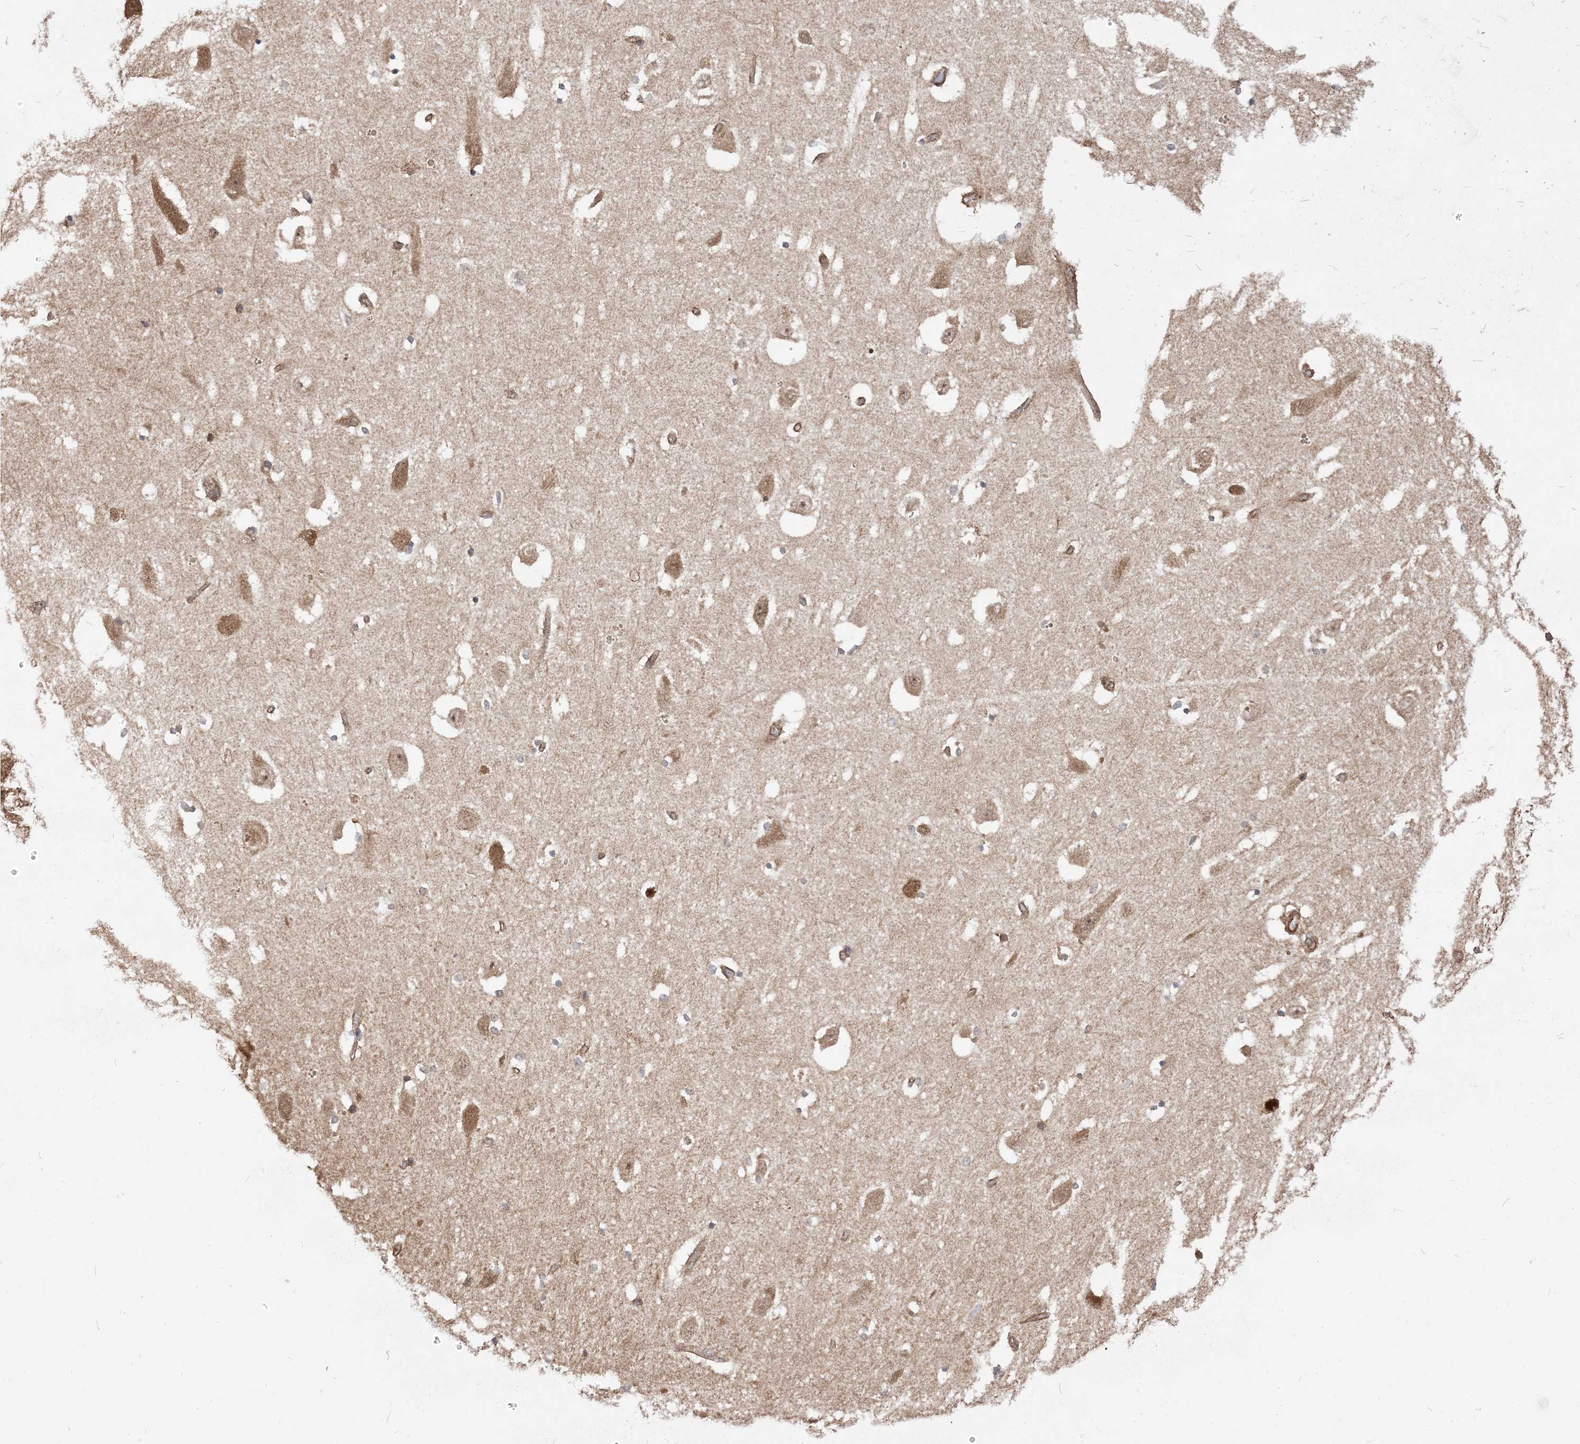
{"staining": {"intensity": "negative", "quantity": "none", "location": "none"}, "tissue": "hippocampus", "cell_type": "Glial cells", "image_type": "normal", "snomed": [{"axis": "morphology", "description": "Normal tissue, NOS"}, {"axis": "topography", "description": "Hippocampus"}], "caption": "Histopathology image shows no significant protein expression in glial cells of normal hippocampus.", "gene": "TBCC", "patient": {"sex": "female", "age": 54}}